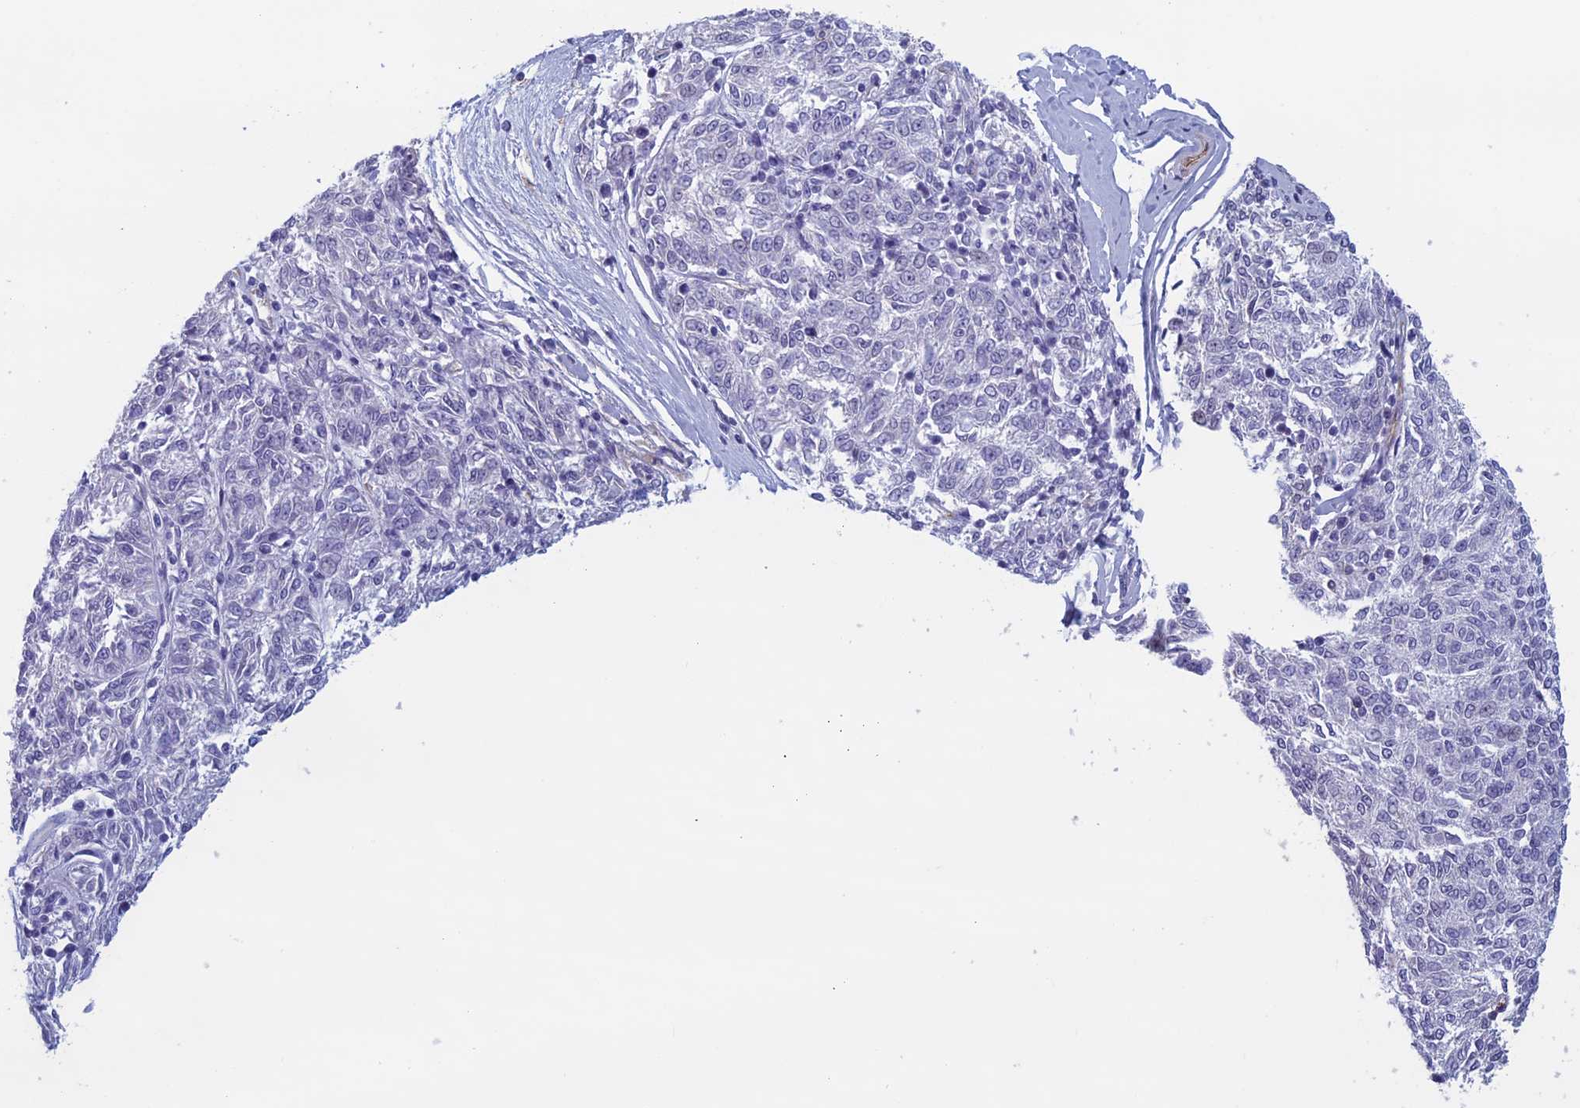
{"staining": {"intensity": "negative", "quantity": "none", "location": "none"}, "tissue": "melanoma", "cell_type": "Tumor cells", "image_type": "cancer", "snomed": [{"axis": "morphology", "description": "Malignant melanoma, NOS"}, {"axis": "topography", "description": "Skin"}], "caption": "Immunohistochemical staining of melanoma demonstrates no significant positivity in tumor cells.", "gene": "ANGPTL2", "patient": {"sex": "female", "age": 72}}